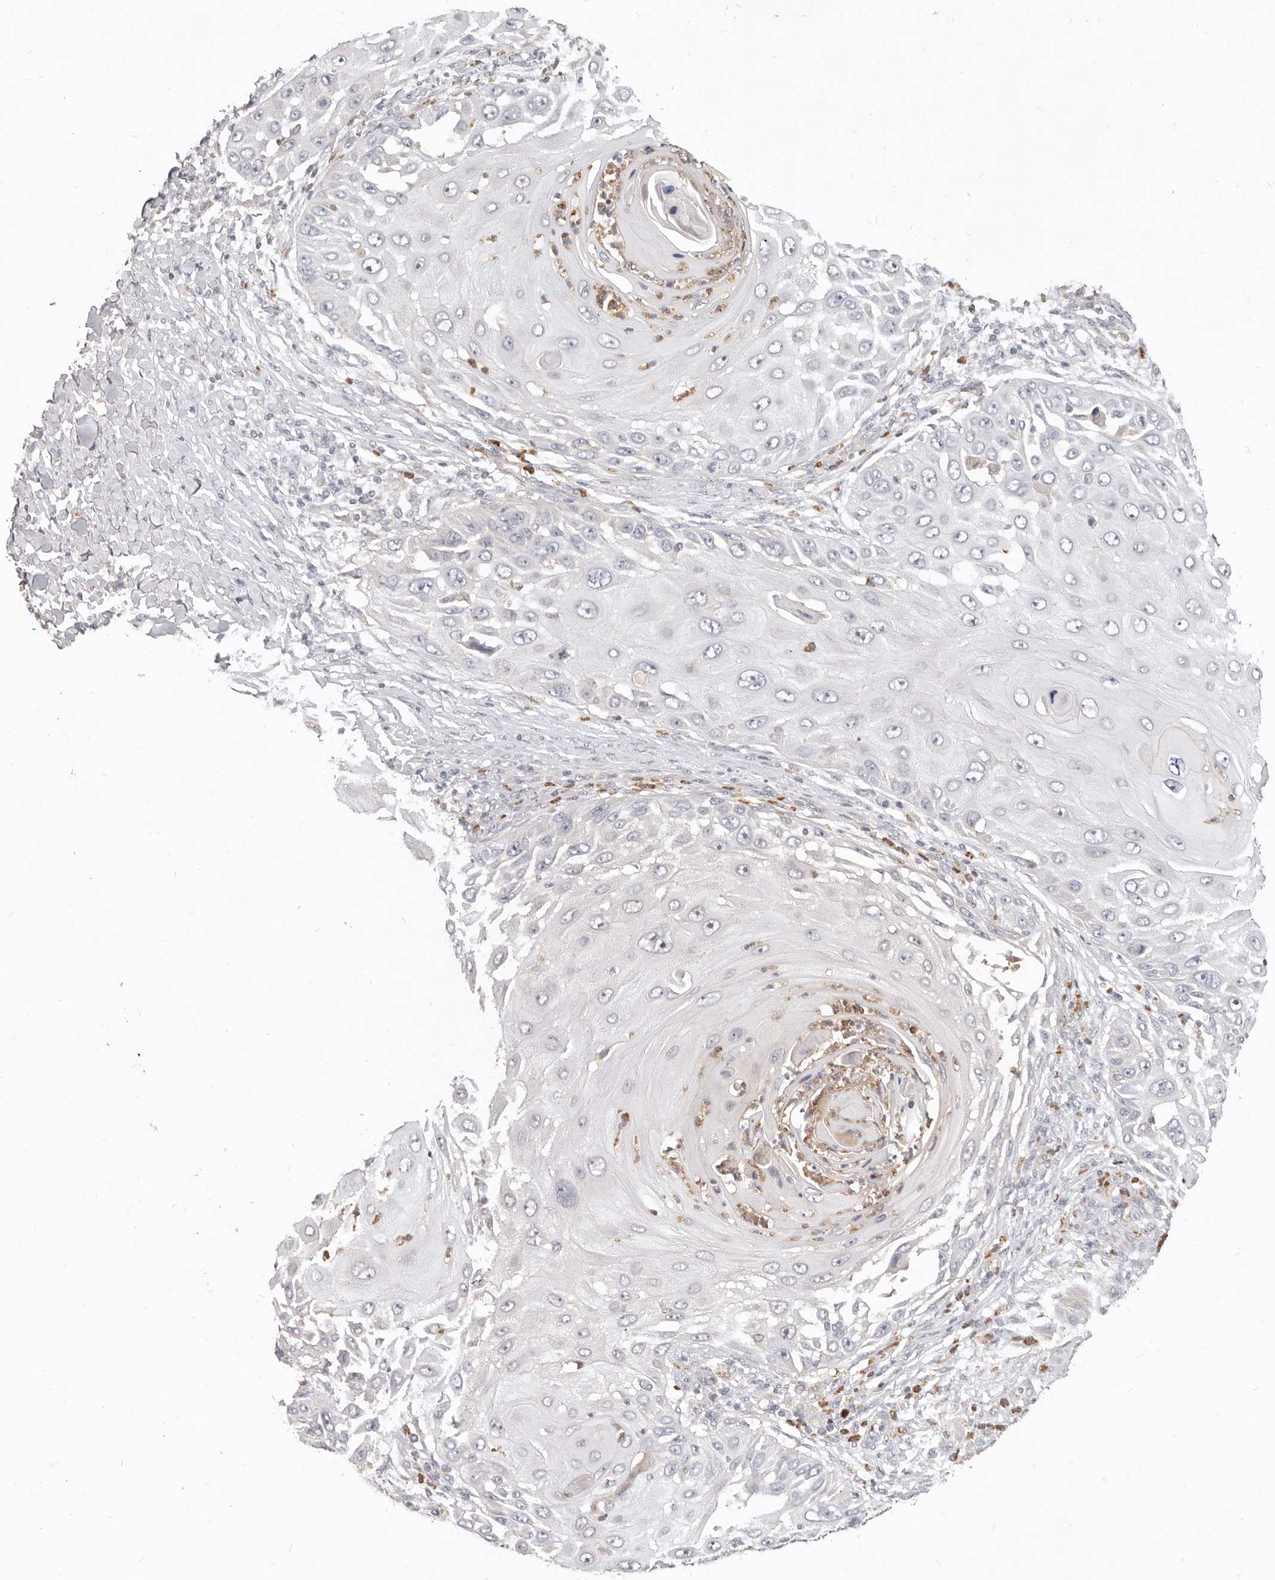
{"staining": {"intensity": "negative", "quantity": "none", "location": "none"}, "tissue": "skin cancer", "cell_type": "Tumor cells", "image_type": "cancer", "snomed": [{"axis": "morphology", "description": "Squamous cell carcinoma, NOS"}, {"axis": "topography", "description": "Skin"}], "caption": "This is an immunohistochemistry (IHC) photomicrograph of human skin cancer (squamous cell carcinoma). There is no positivity in tumor cells.", "gene": "USP49", "patient": {"sex": "female", "age": 44}}